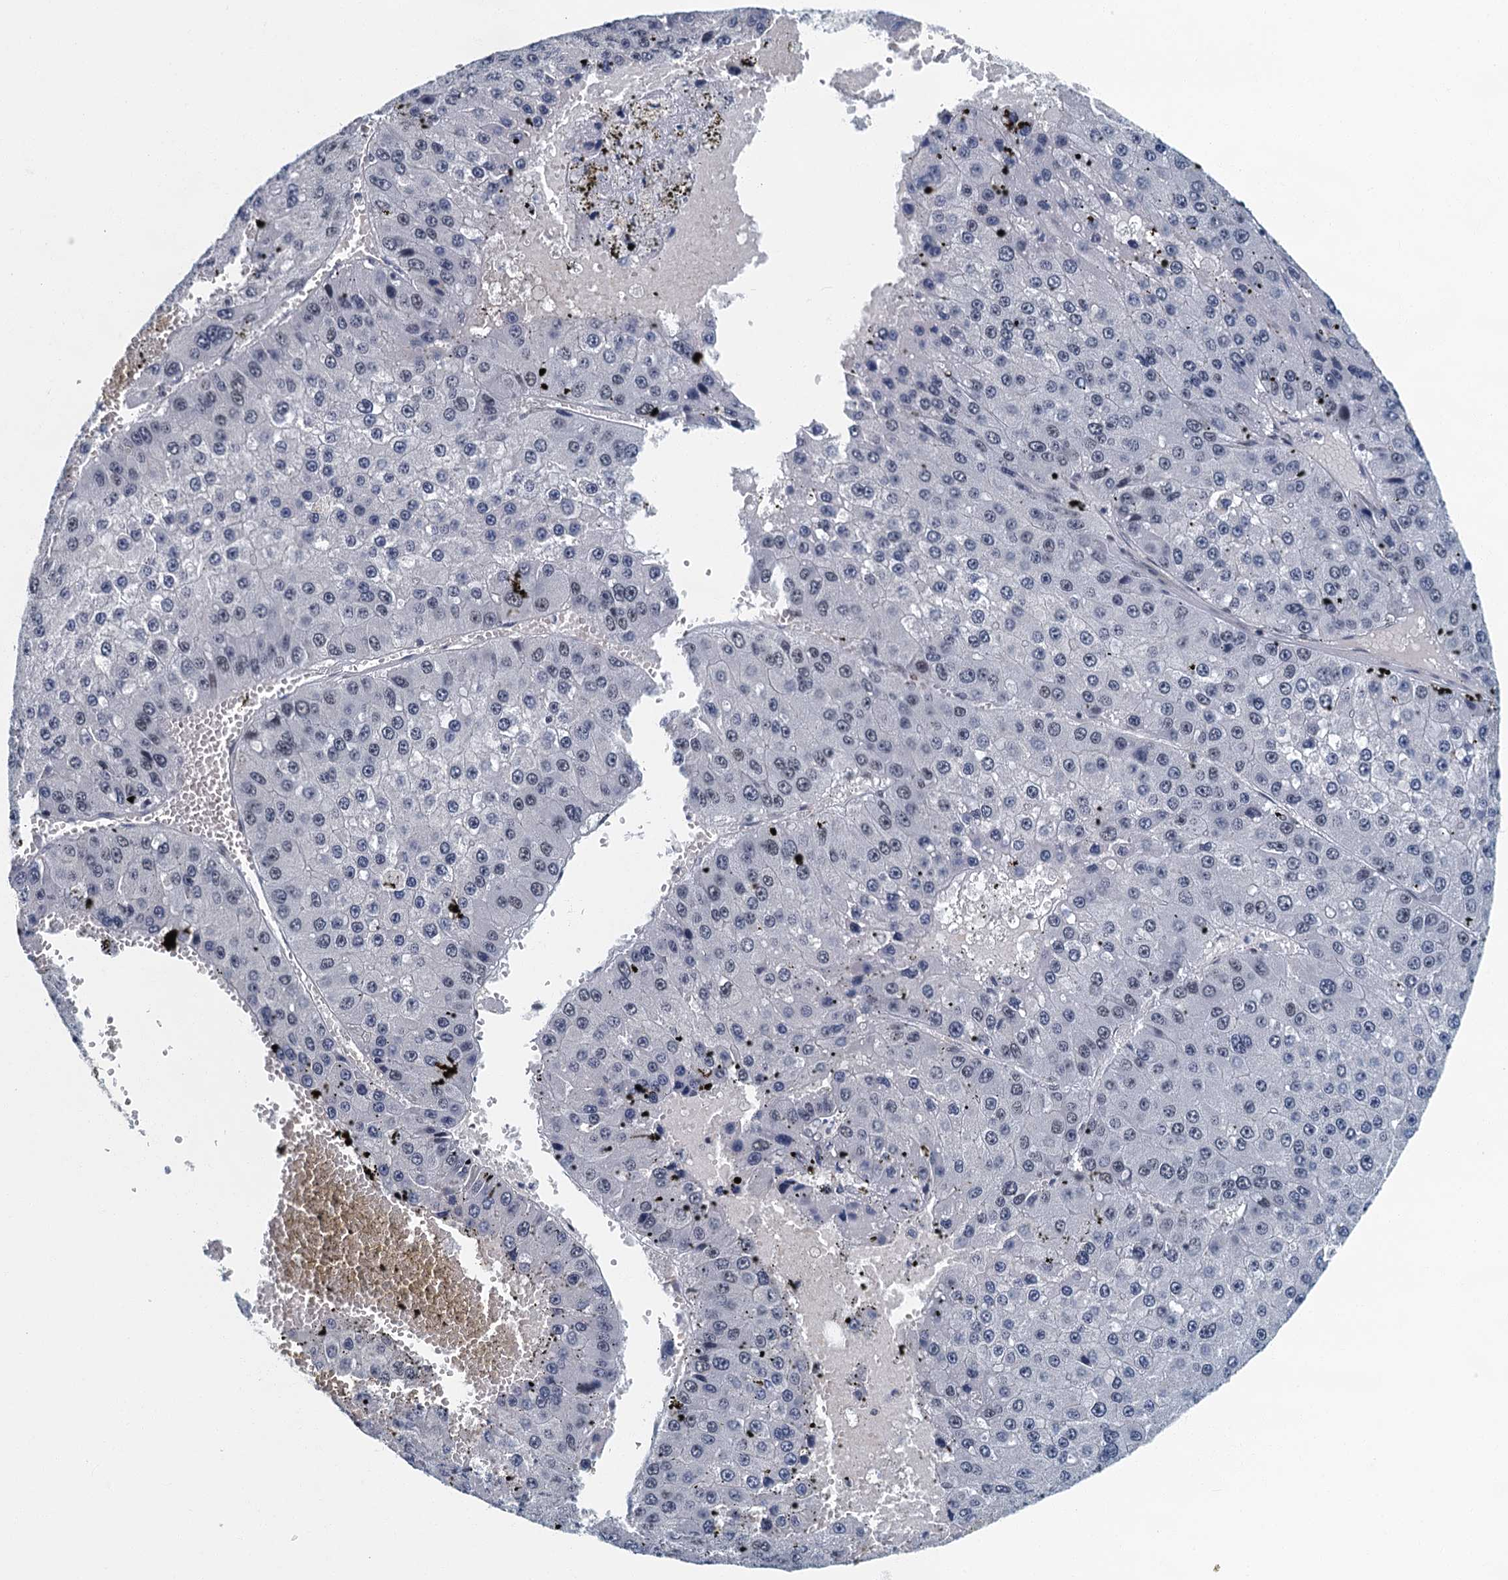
{"staining": {"intensity": "negative", "quantity": "none", "location": "none"}, "tissue": "liver cancer", "cell_type": "Tumor cells", "image_type": "cancer", "snomed": [{"axis": "morphology", "description": "Carcinoma, Hepatocellular, NOS"}, {"axis": "topography", "description": "Liver"}], "caption": "There is no significant staining in tumor cells of liver cancer (hepatocellular carcinoma).", "gene": "GADL1", "patient": {"sex": "female", "age": 73}}